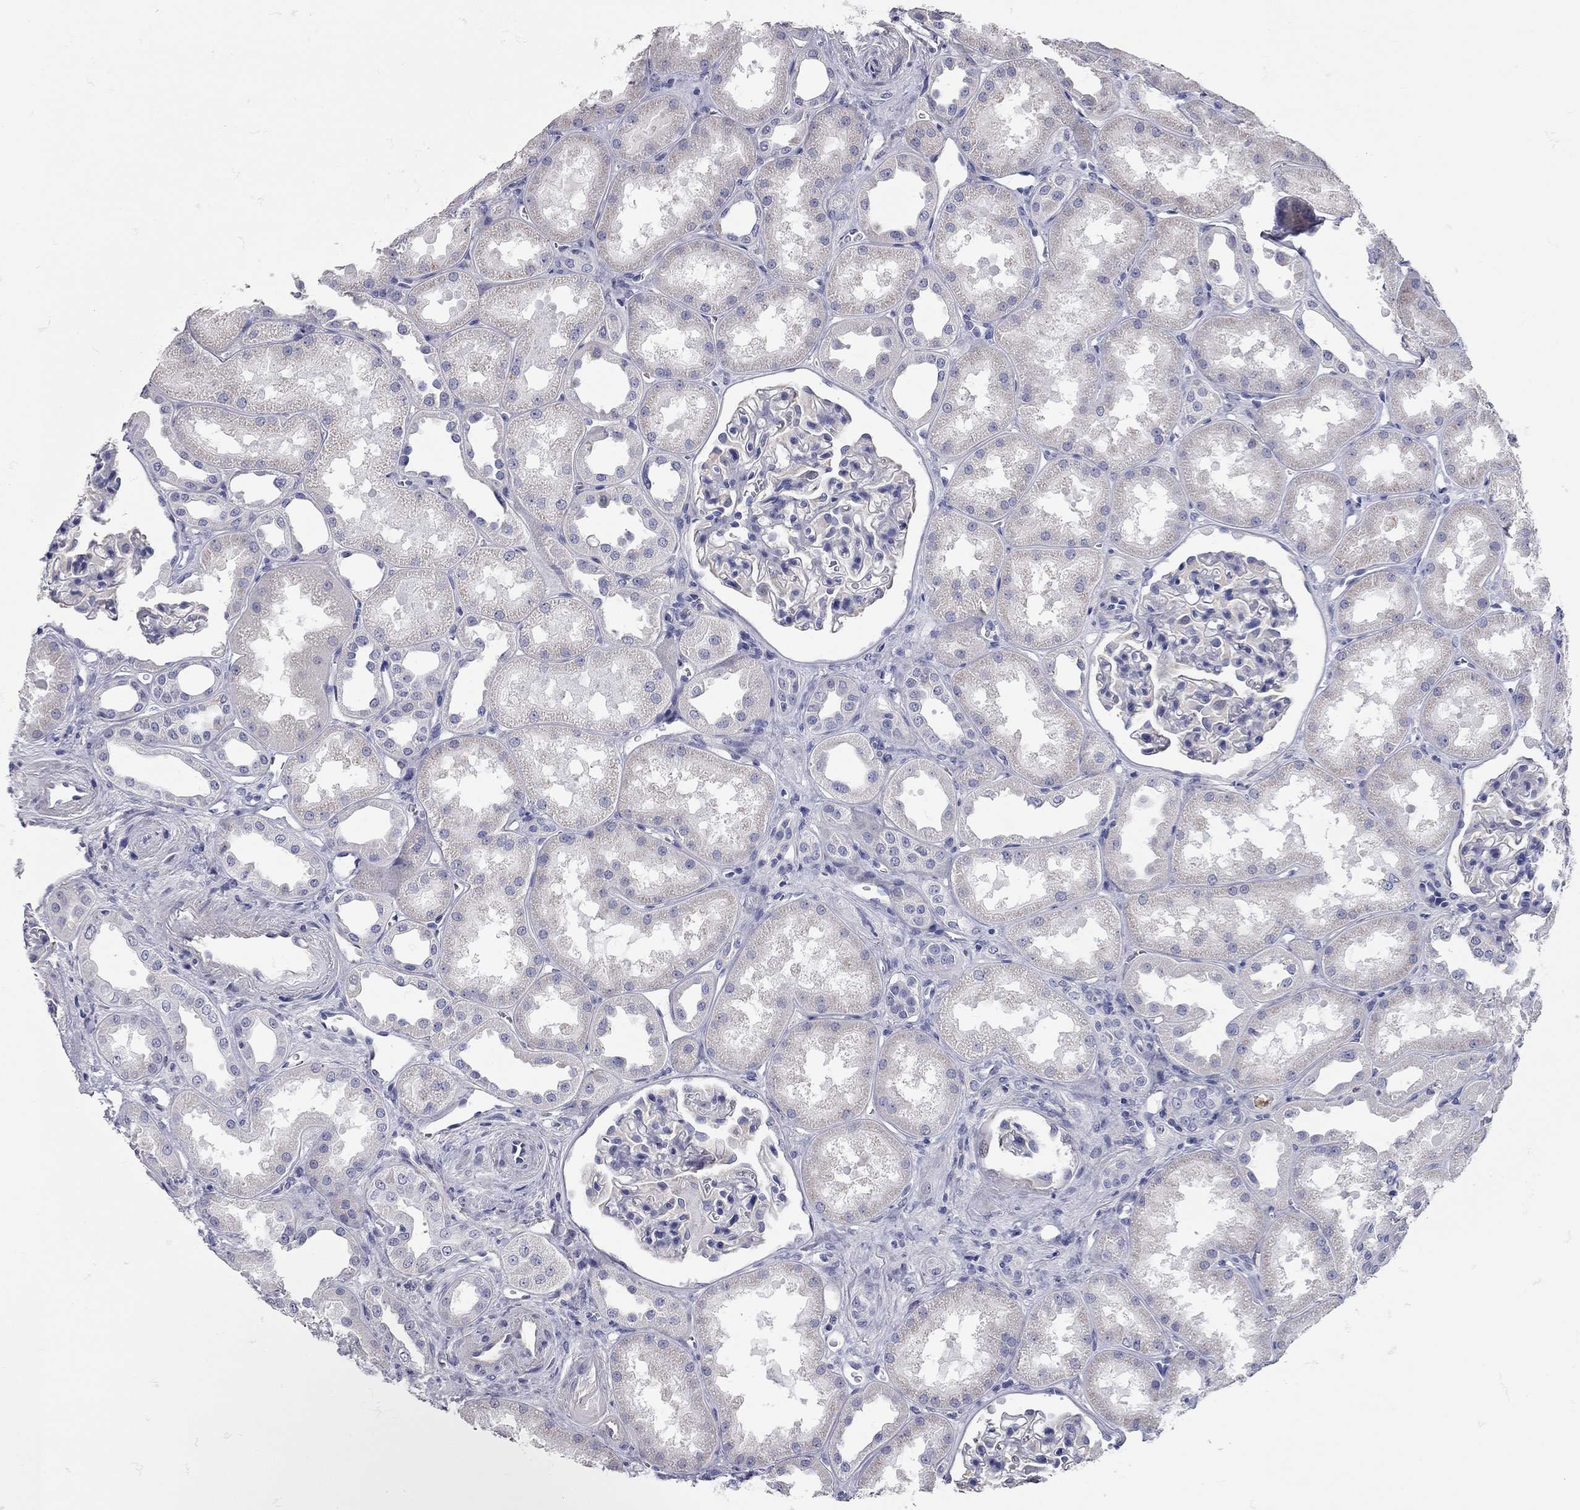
{"staining": {"intensity": "negative", "quantity": "none", "location": "none"}, "tissue": "kidney", "cell_type": "Cells in glomeruli", "image_type": "normal", "snomed": [{"axis": "morphology", "description": "Normal tissue, NOS"}, {"axis": "topography", "description": "Kidney"}], "caption": "DAB immunohistochemical staining of unremarkable human kidney demonstrates no significant positivity in cells in glomeruli. (DAB (3,3'-diaminobenzidine) immunohistochemistry (IHC) with hematoxylin counter stain).", "gene": "C10orf90", "patient": {"sex": "male", "age": 61}}